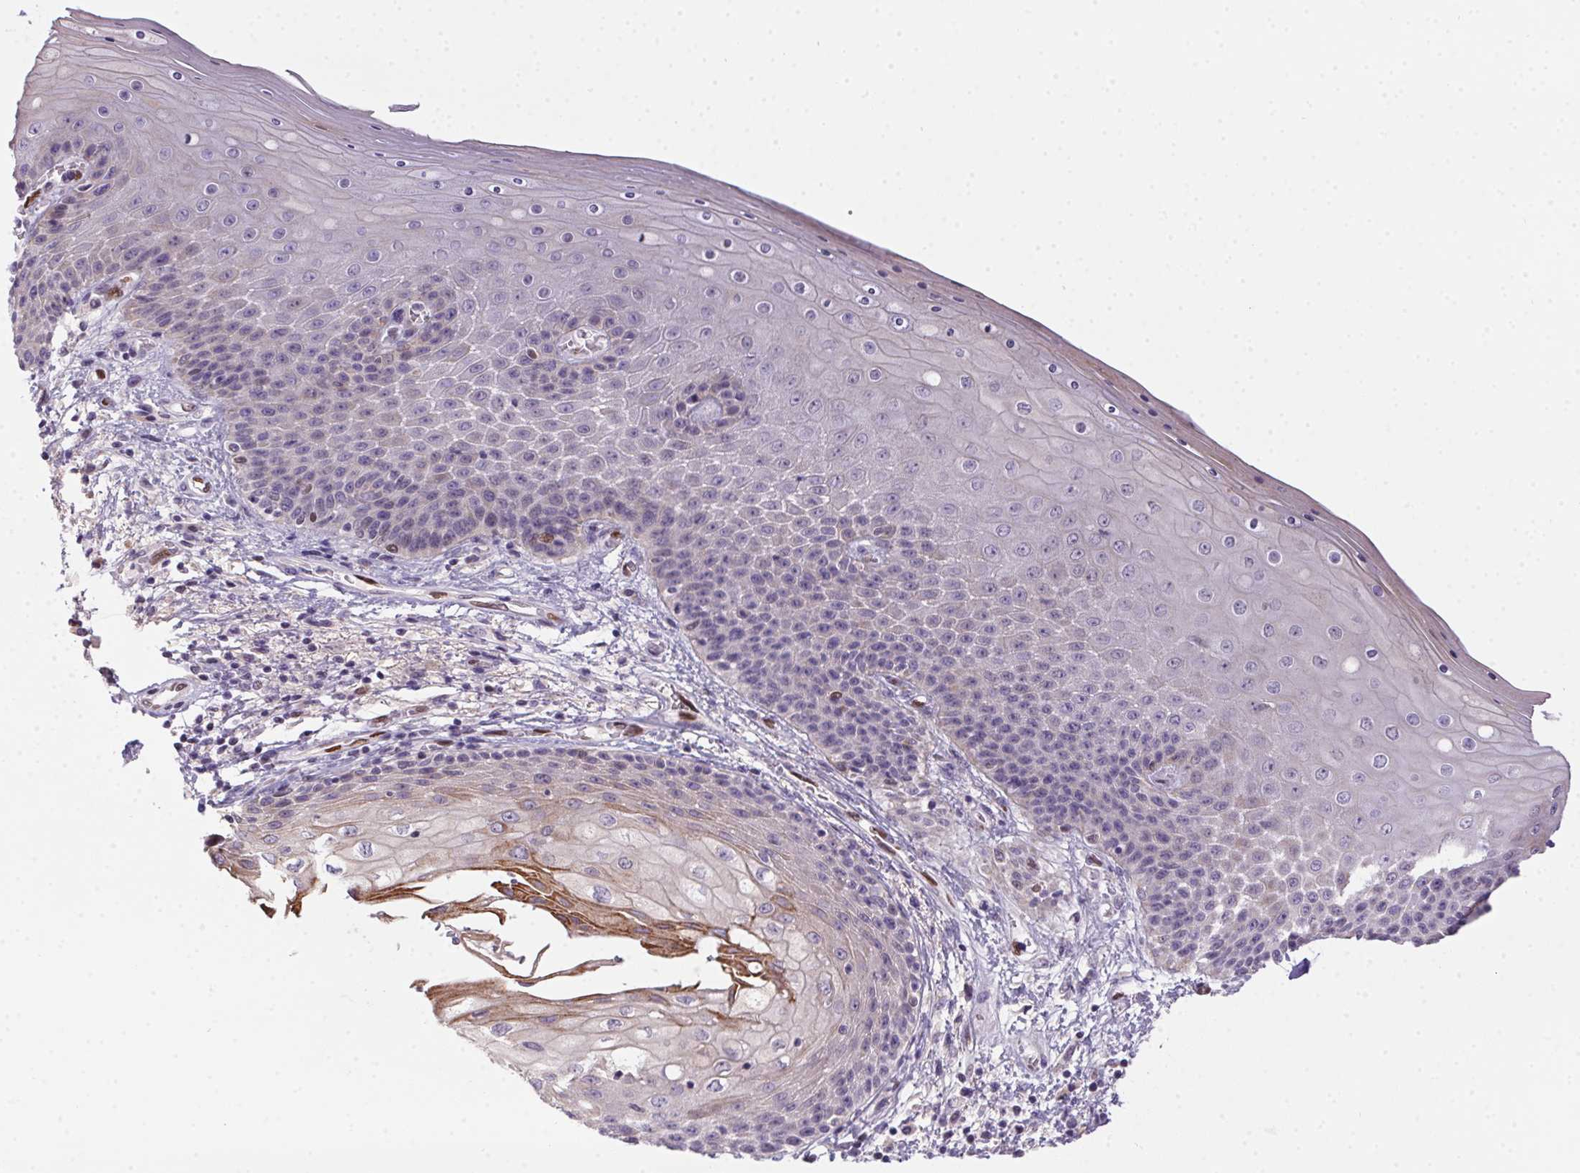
{"staining": {"intensity": "weak", "quantity": "<25%", "location": "cytoplasmic/membranous"}, "tissue": "skin", "cell_type": "Epidermal cells", "image_type": "normal", "snomed": [{"axis": "morphology", "description": "Normal tissue, NOS"}, {"axis": "topography", "description": "Anal"}], "caption": "A micrograph of human skin is negative for staining in epidermal cells.", "gene": "SP9", "patient": {"sex": "female", "age": 46}}